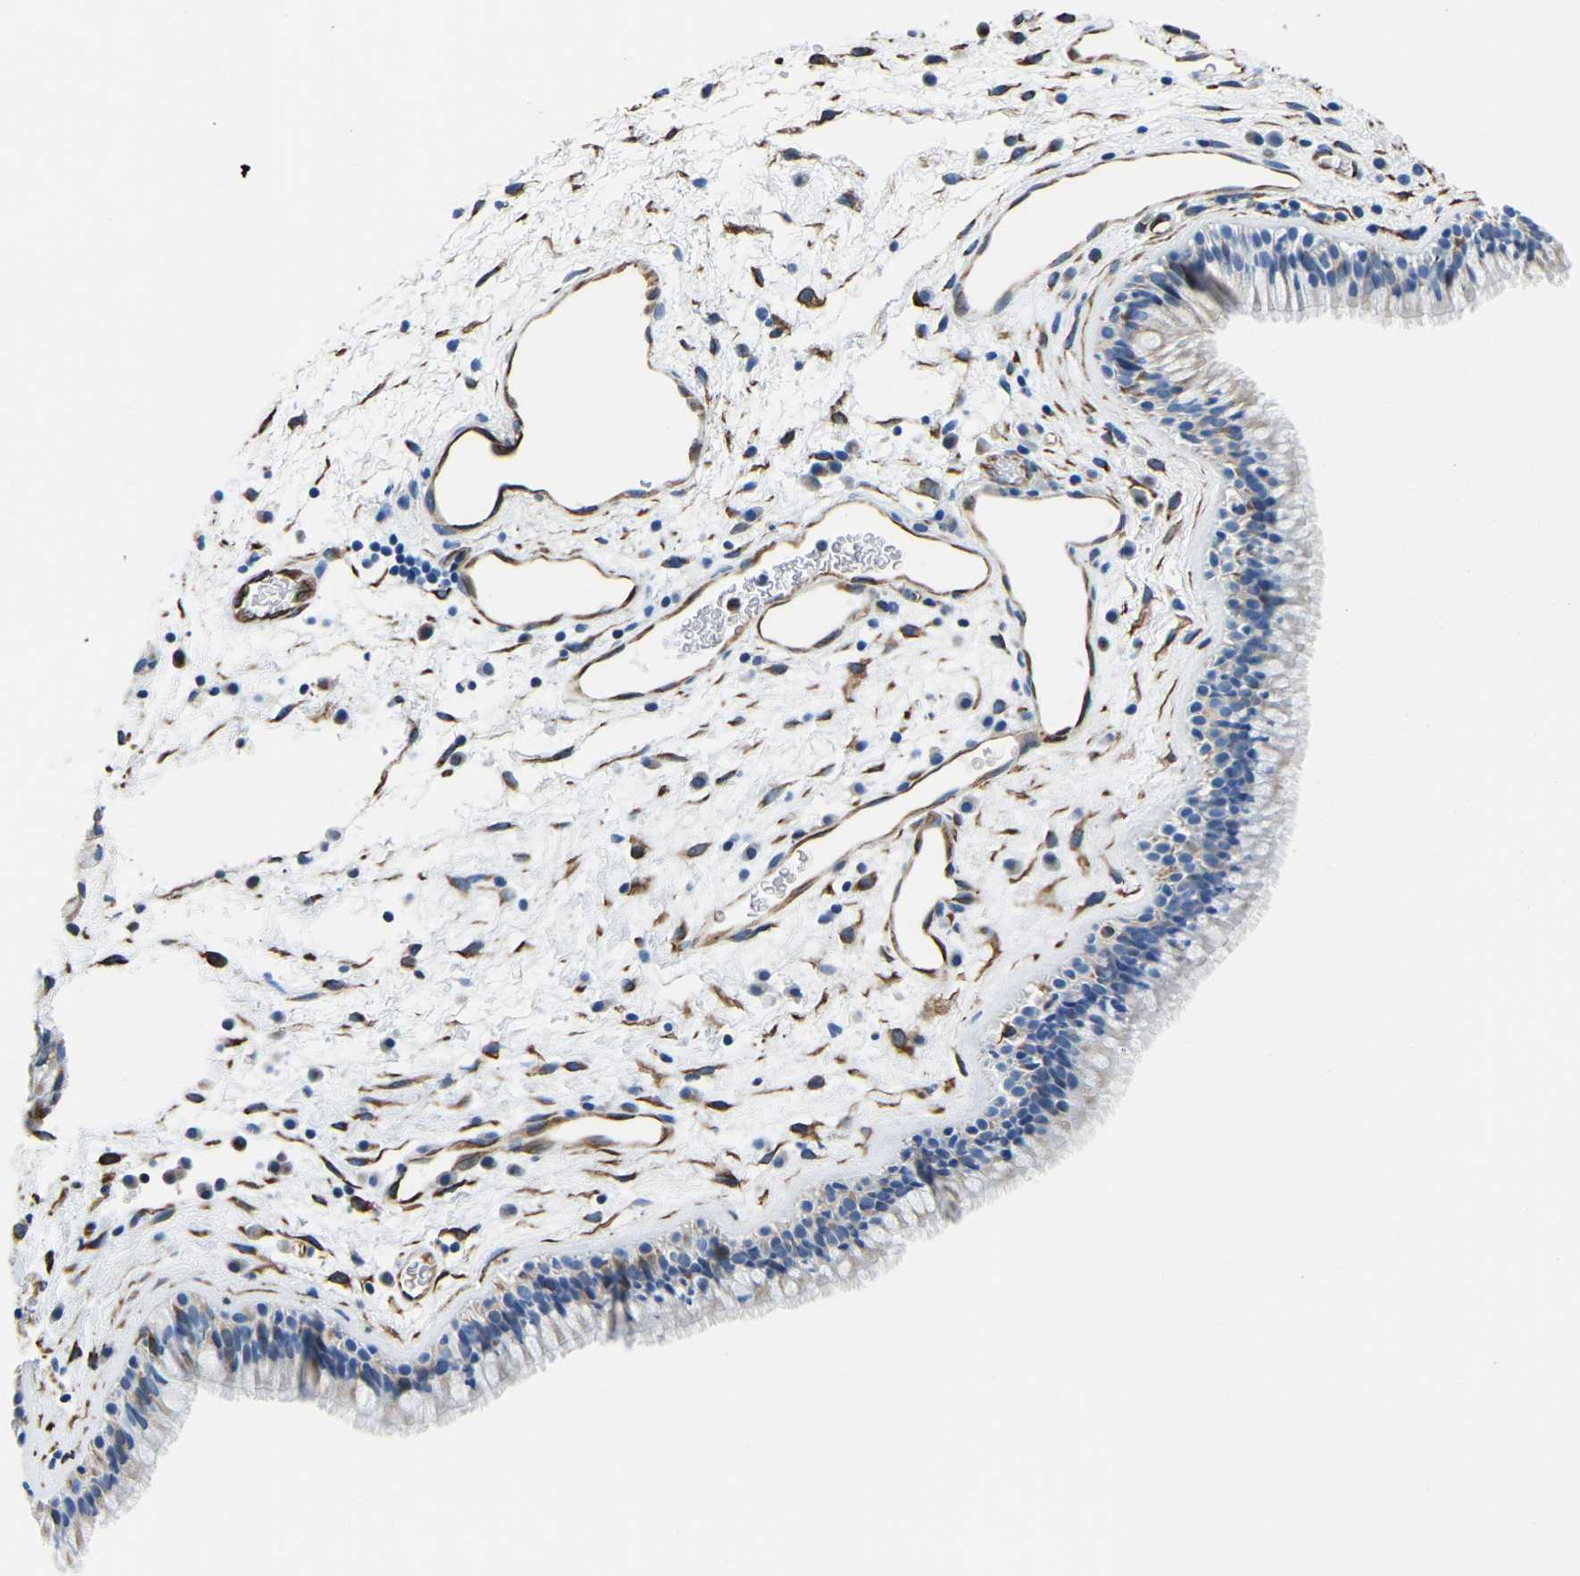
{"staining": {"intensity": "negative", "quantity": "none", "location": "none"}, "tissue": "nasopharynx", "cell_type": "Respiratory epithelial cells", "image_type": "normal", "snomed": [{"axis": "morphology", "description": "Normal tissue, NOS"}, {"axis": "morphology", "description": "Inflammation, NOS"}, {"axis": "topography", "description": "Nasopharynx"}], "caption": "The immunohistochemistry histopathology image has no significant staining in respiratory epithelial cells of nasopharynx.", "gene": "MS4A3", "patient": {"sex": "male", "age": 48}}